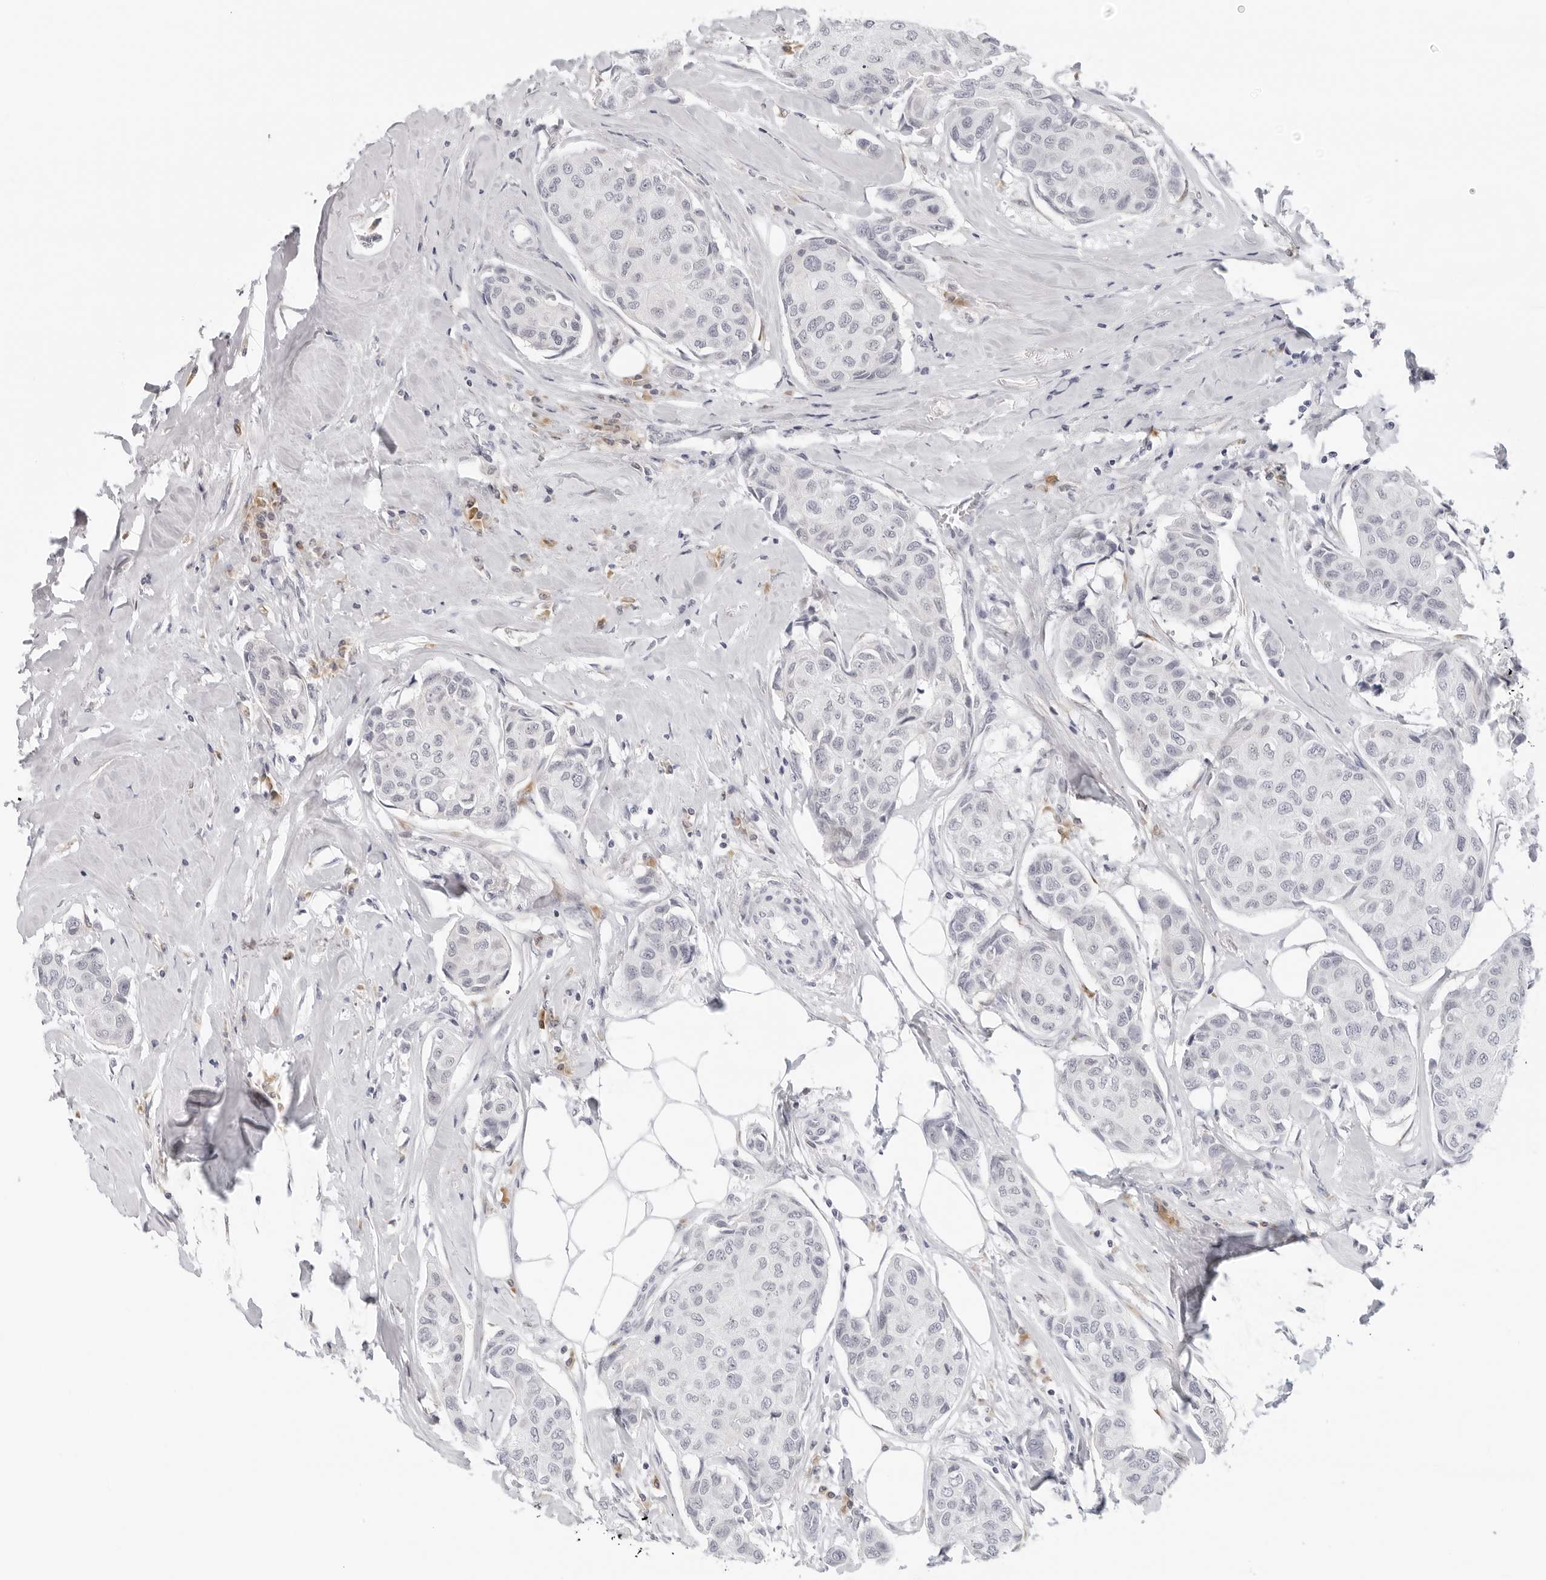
{"staining": {"intensity": "negative", "quantity": "none", "location": "none"}, "tissue": "breast cancer", "cell_type": "Tumor cells", "image_type": "cancer", "snomed": [{"axis": "morphology", "description": "Duct carcinoma"}, {"axis": "topography", "description": "Breast"}], "caption": "This image is of breast cancer stained with IHC to label a protein in brown with the nuclei are counter-stained blue. There is no positivity in tumor cells. Brightfield microscopy of IHC stained with DAB (brown) and hematoxylin (blue), captured at high magnification.", "gene": "EDN2", "patient": {"sex": "female", "age": 80}}